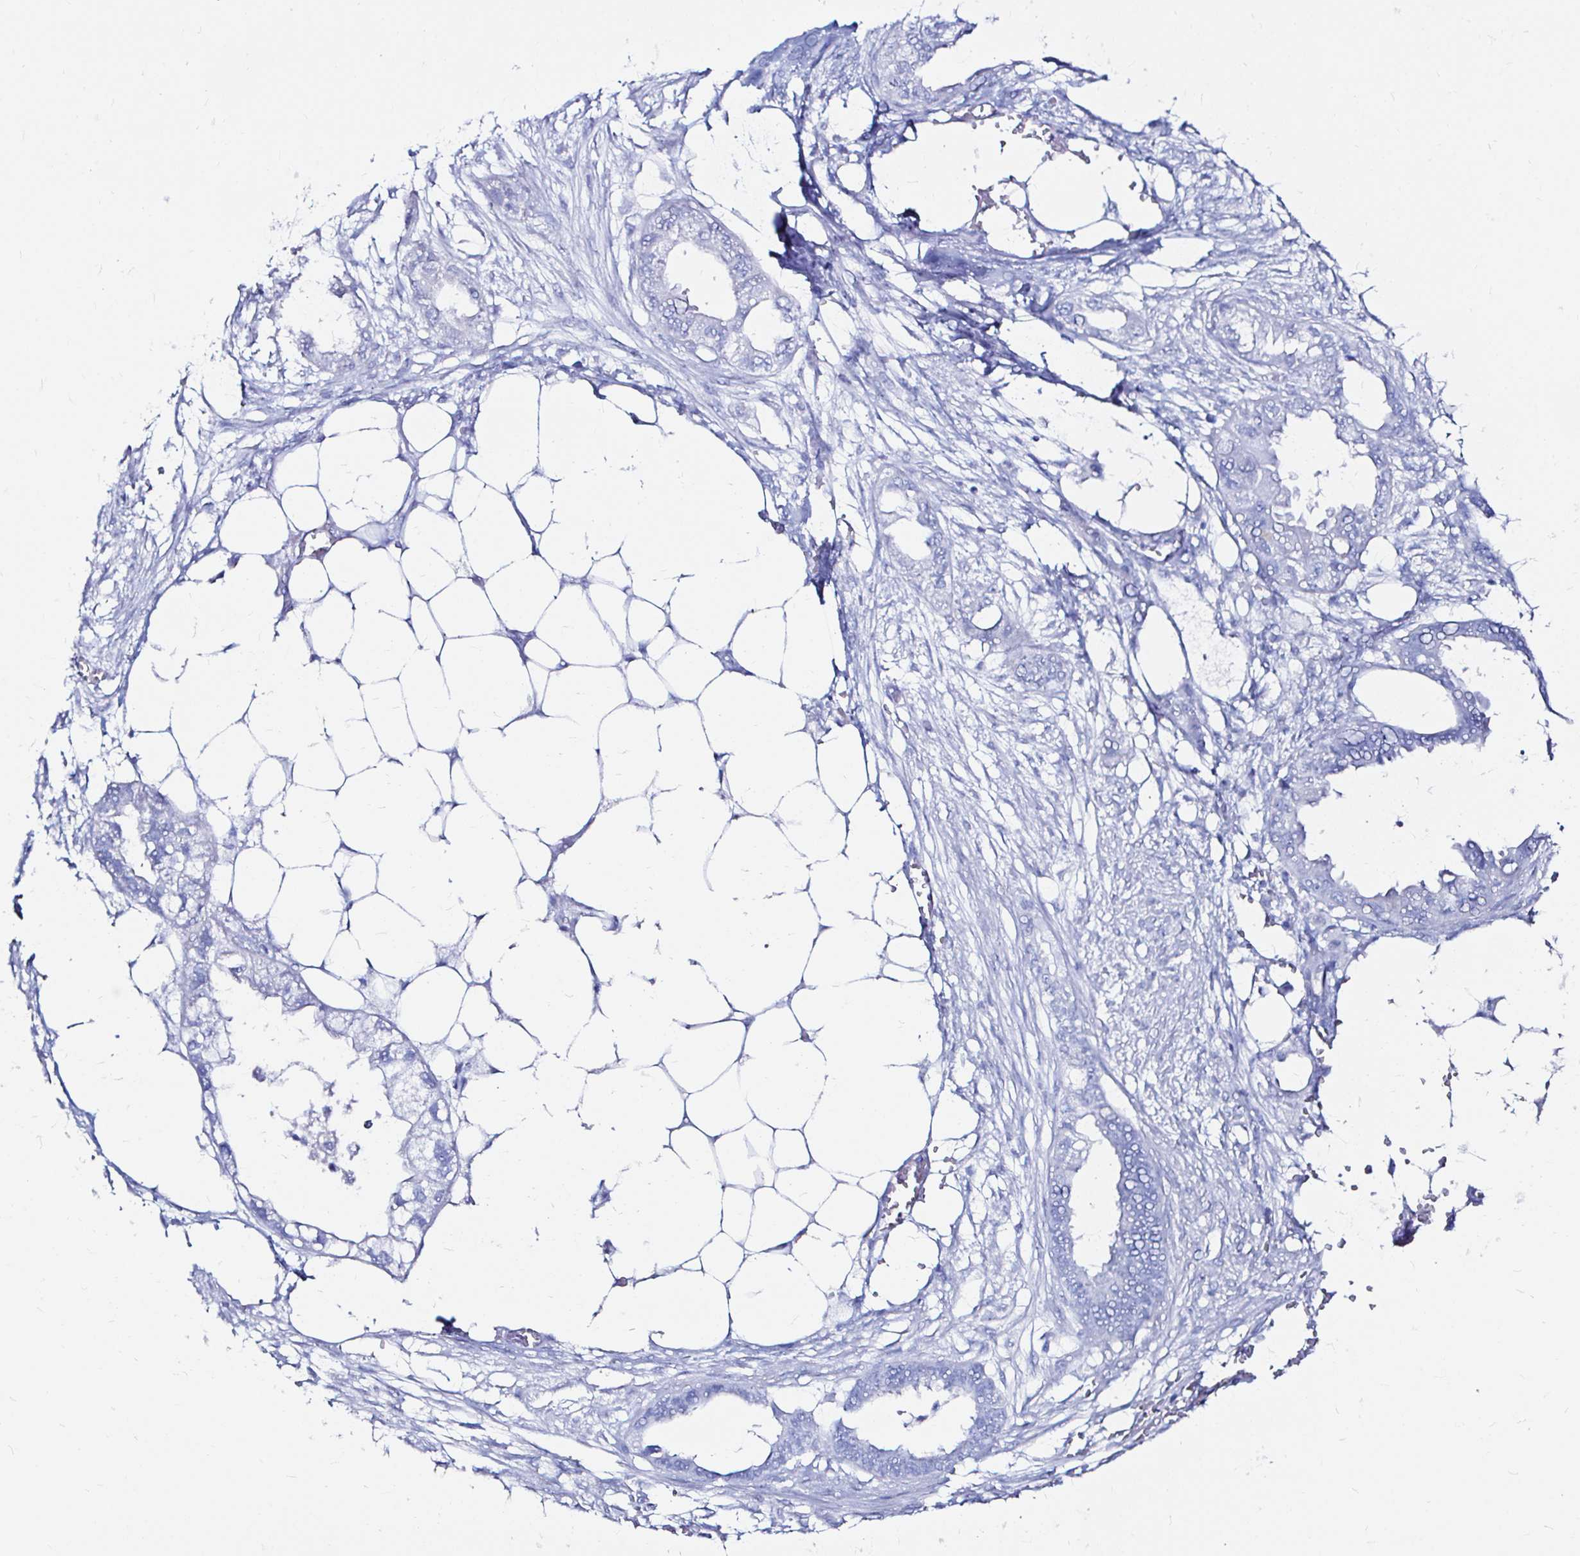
{"staining": {"intensity": "negative", "quantity": "none", "location": "none"}, "tissue": "endometrial cancer", "cell_type": "Tumor cells", "image_type": "cancer", "snomed": [{"axis": "morphology", "description": "Adenocarcinoma, NOS"}, {"axis": "morphology", "description": "Adenocarcinoma, metastatic, NOS"}, {"axis": "topography", "description": "Adipose tissue"}, {"axis": "topography", "description": "Endometrium"}], "caption": "A histopathology image of endometrial cancer (adenocarcinoma) stained for a protein exhibits no brown staining in tumor cells.", "gene": "ZNF432", "patient": {"sex": "female", "age": 67}}